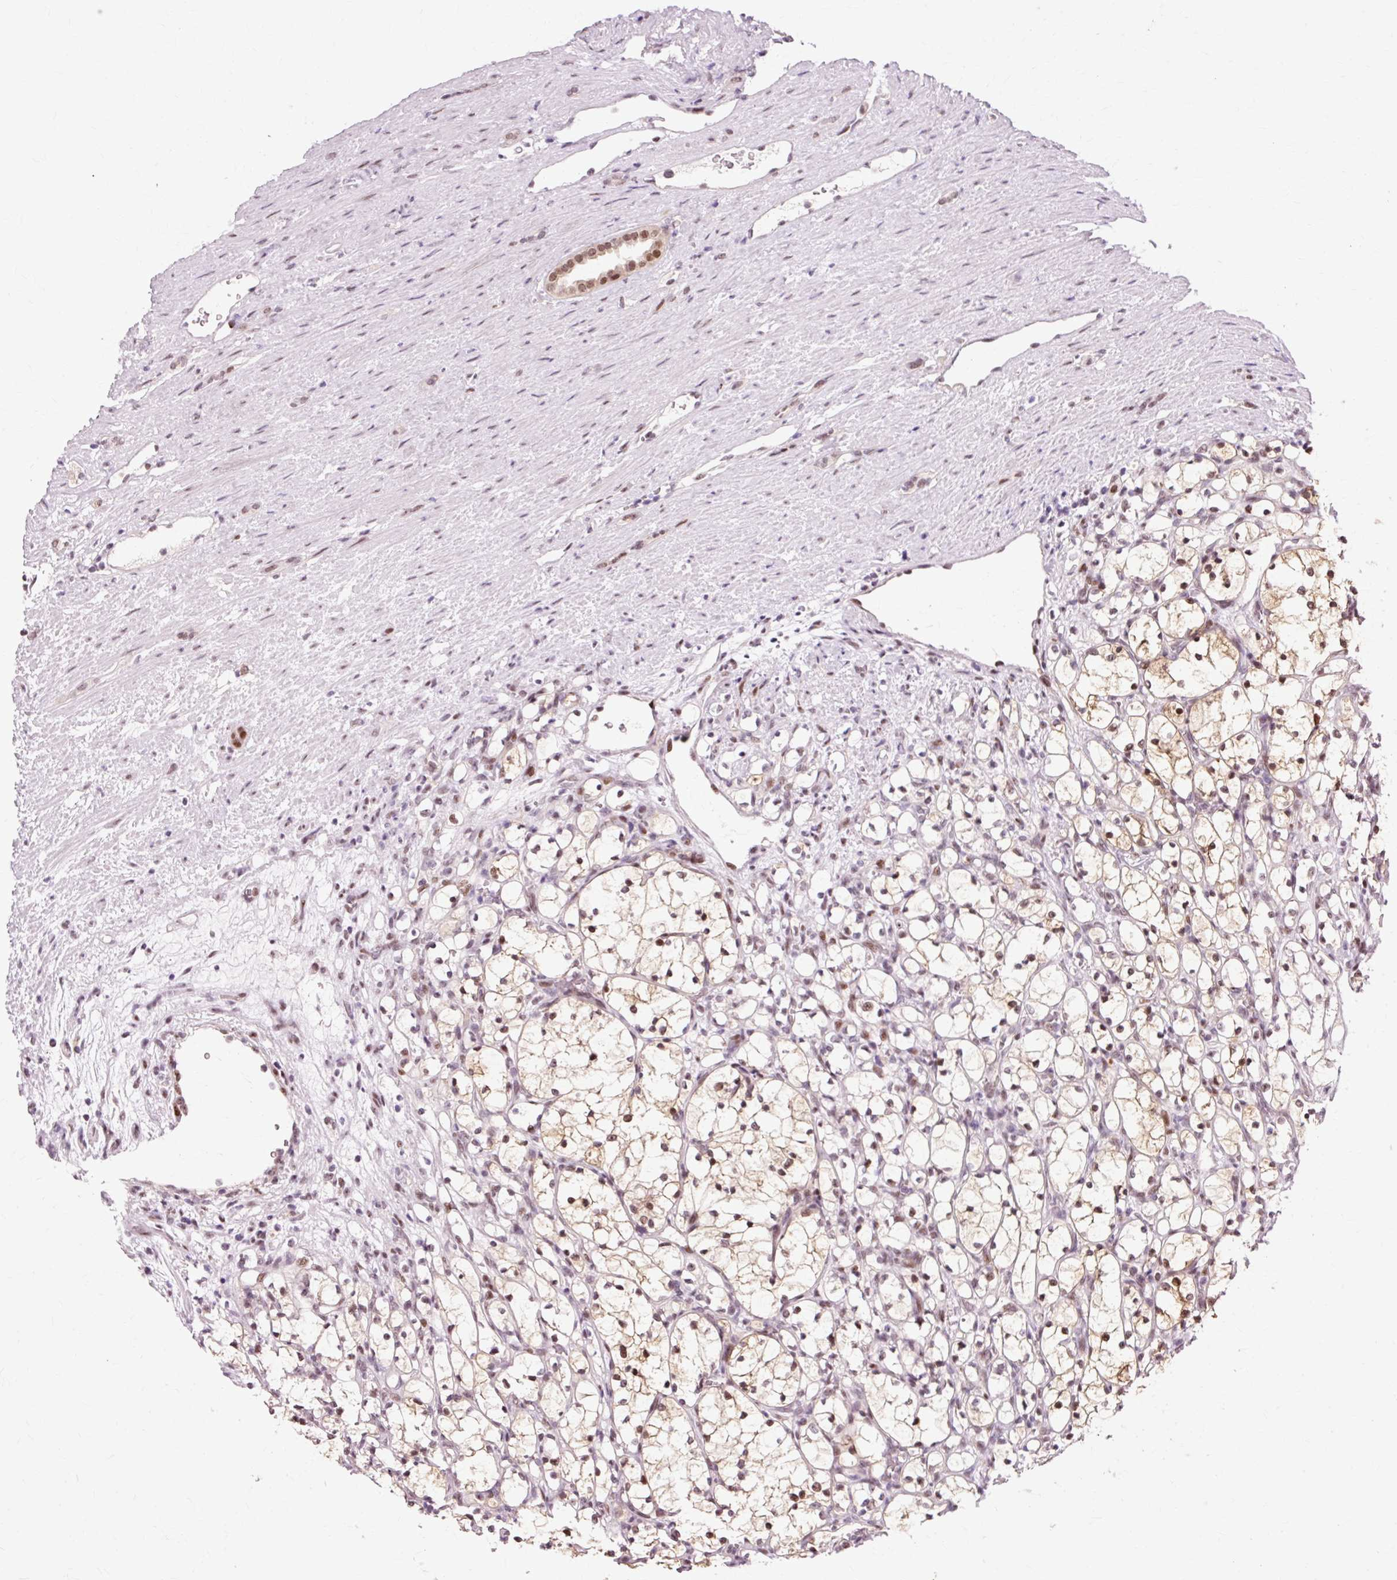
{"staining": {"intensity": "moderate", "quantity": ">75%", "location": "nuclear"}, "tissue": "renal cancer", "cell_type": "Tumor cells", "image_type": "cancer", "snomed": [{"axis": "morphology", "description": "Adenocarcinoma, NOS"}, {"axis": "topography", "description": "Kidney"}], "caption": "Human adenocarcinoma (renal) stained for a protein (brown) exhibits moderate nuclear positive expression in about >75% of tumor cells.", "gene": "MACROD2", "patient": {"sex": "female", "age": 69}}